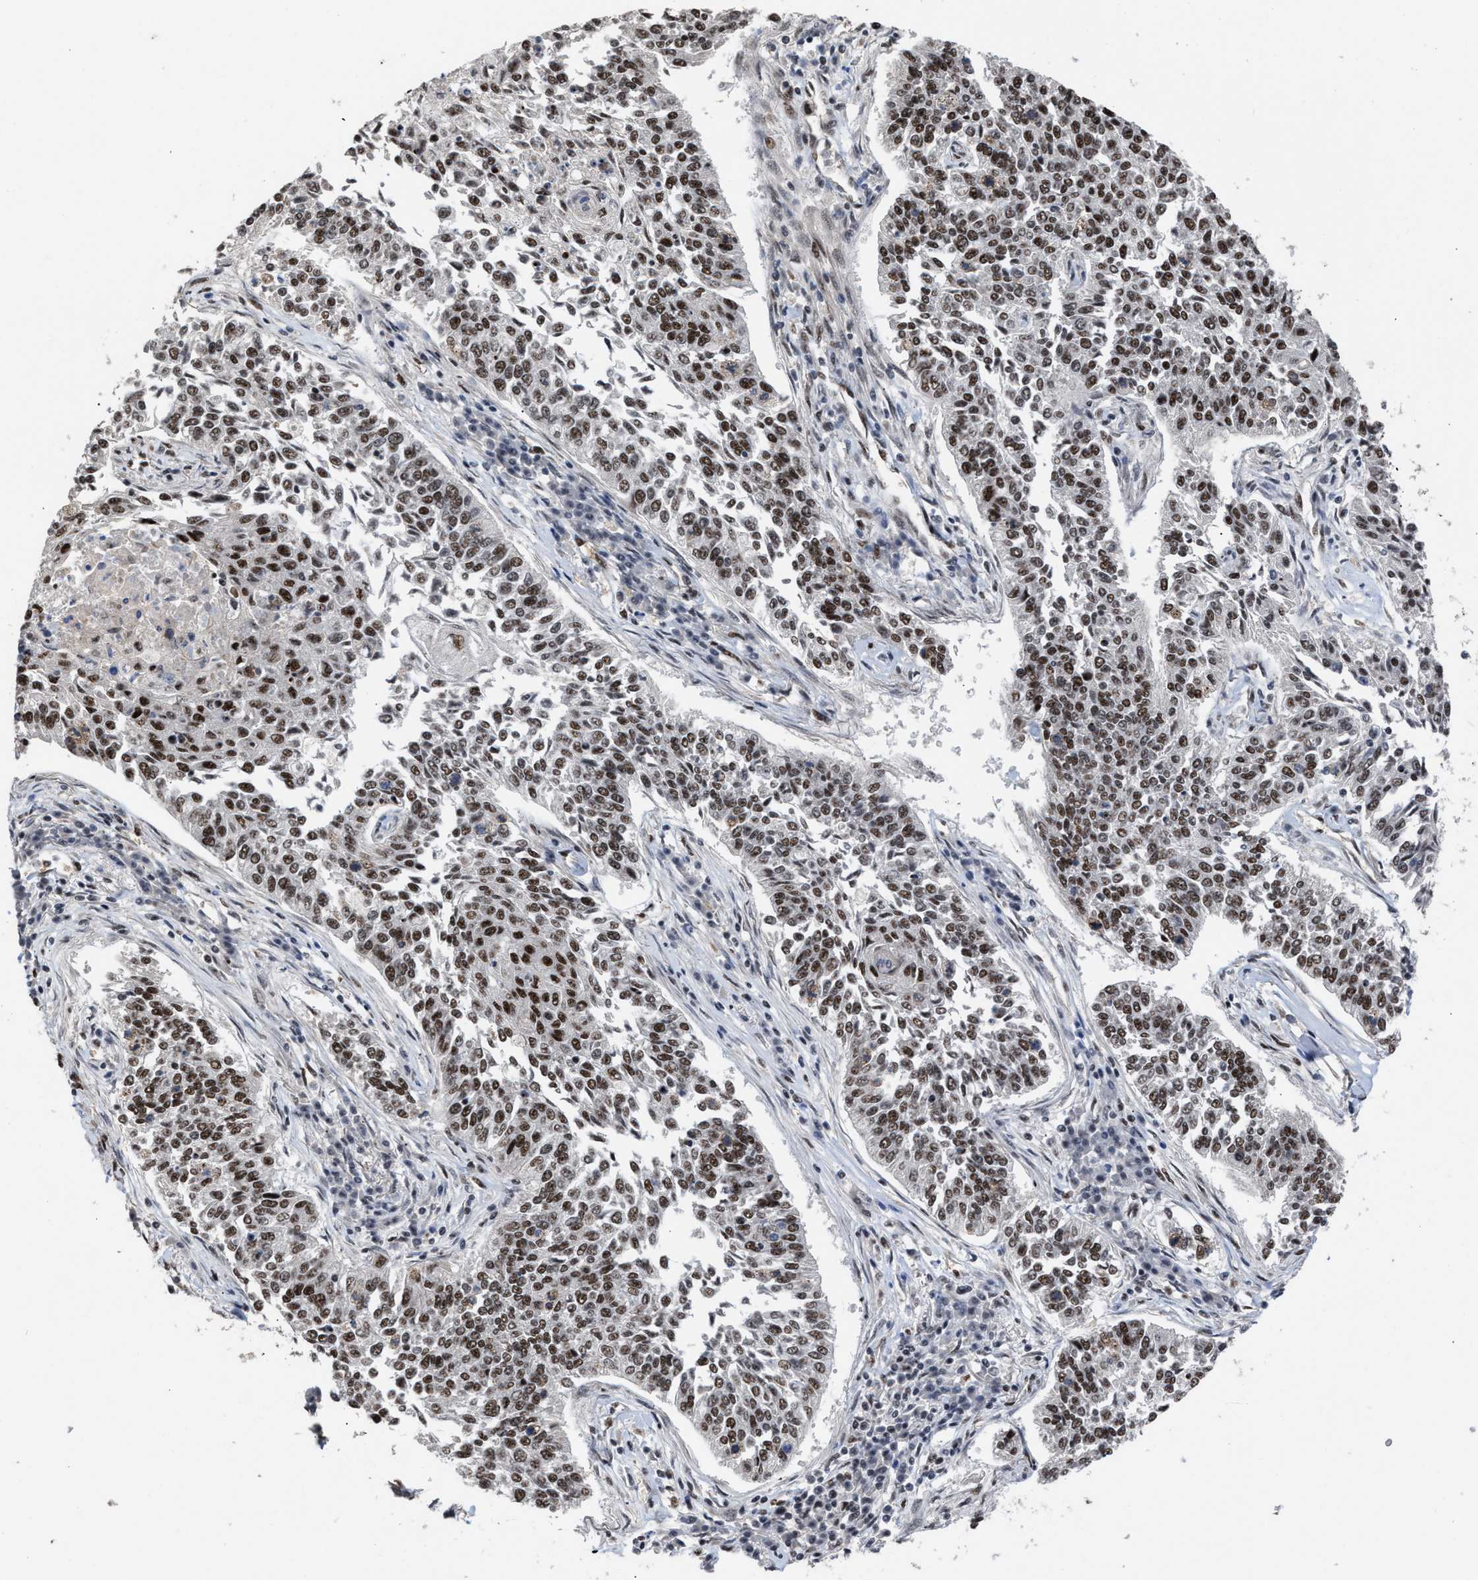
{"staining": {"intensity": "strong", "quantity": ">75%", "location": "nuclear"}, "tissue": "lung cancer", "cell_type": "Tumor cells", "image_type": "cancer", "snomed": [{"axis": "morphology", "description": "Normal tissue, NOS"}, {"axis": "morphology", "description": "Squamous cell carcinoma, NOS"}, {"axis": "topography", "description": "Cartilage tissue"}, {"axis": "topography", "description": "Bronchus"}, {"axis": "topography", "description": "Lung"}], "caption": "Lung cancer tissue shows strong nuclear expression in about >75% of tumor cells, visualized by immunohistochemistry.", "gene": "EIF4A3", "patient": {"sex": "female", "age": 49}}